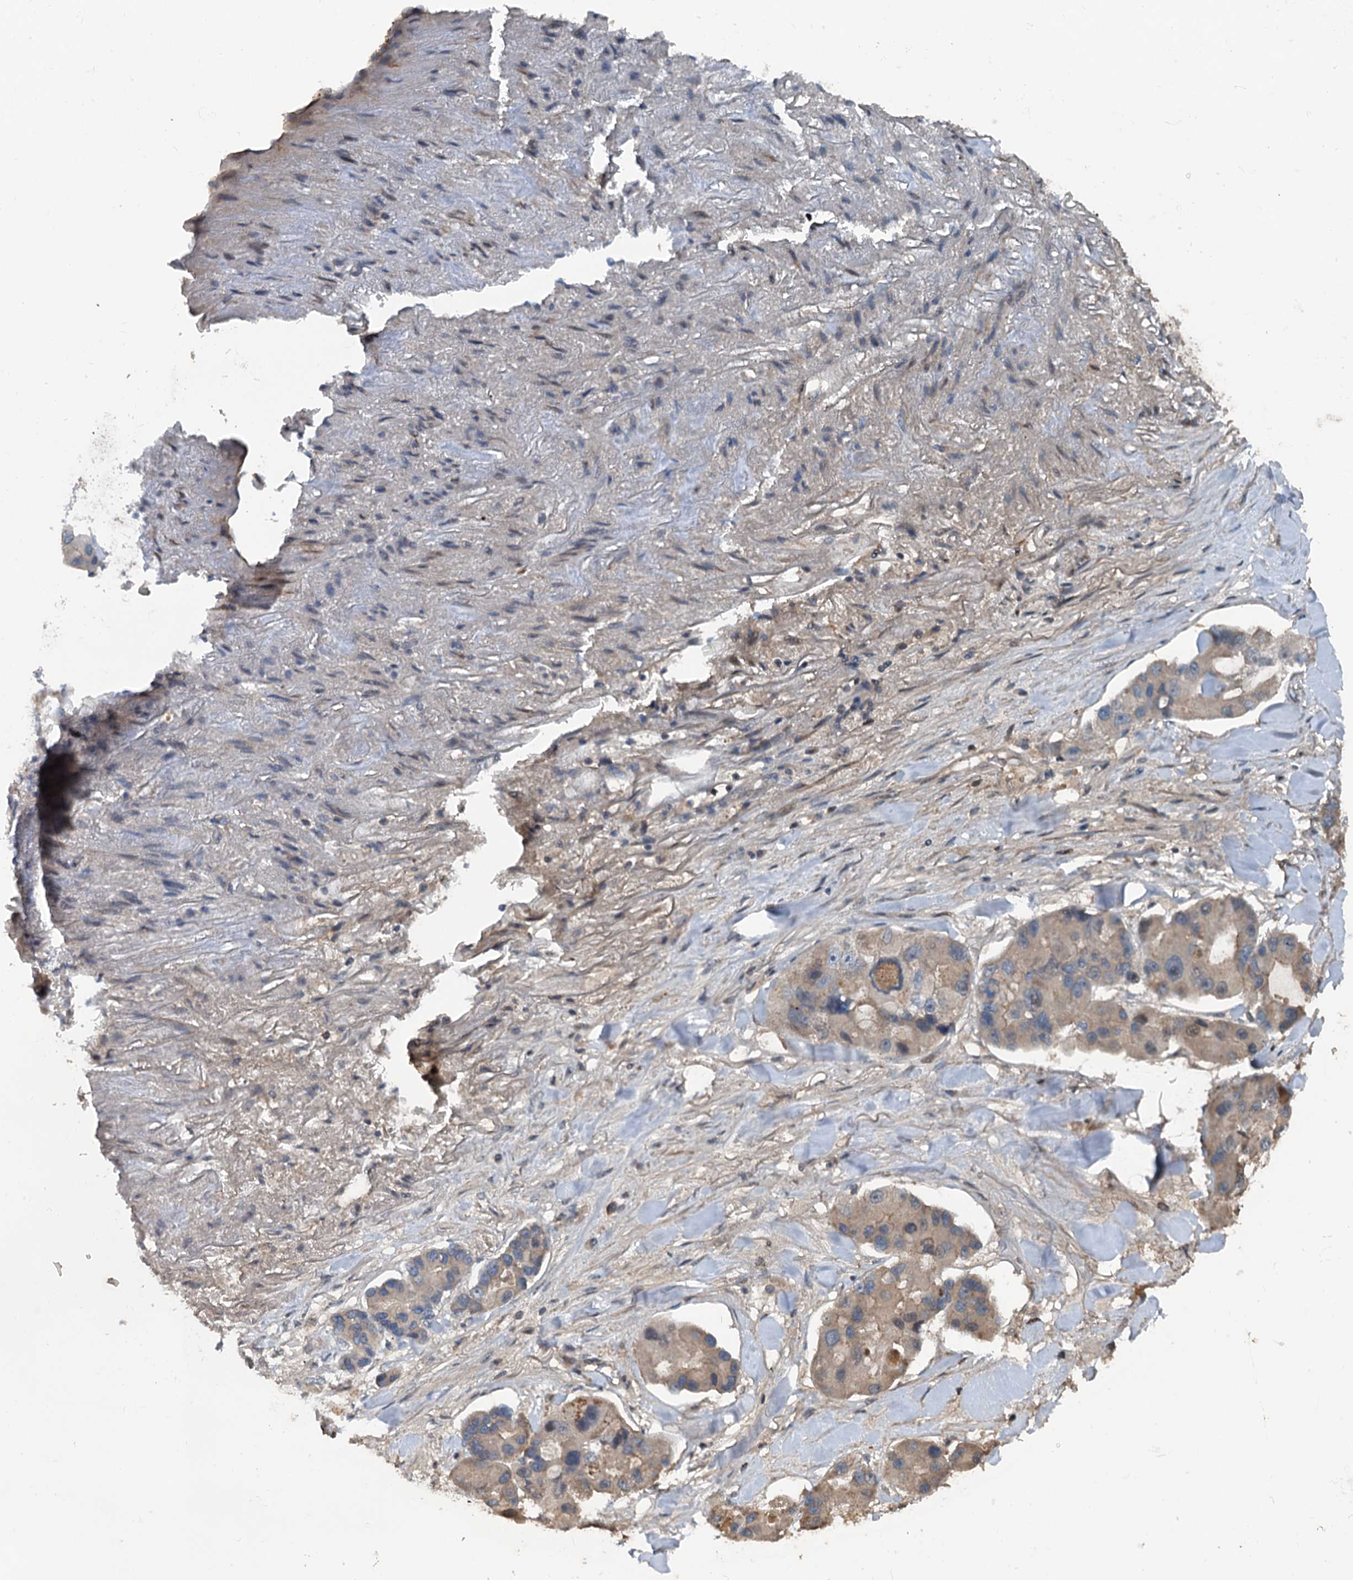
{"staining": {"intensity": "weak", "quantity": "<25%", "location": "cytoplasmic/membranous"}, "tissue": "lung cancer", "cell_type": "Tumor cells", "image_type": "cancer", "snomed": [{"axis": "morphology", "description": "Adenocarcinoma, NOS"}, {"axis": "topography", "description": "Lung"}], "caption": "There is no significant positivity in tumor cells of lung cancer. (Stains: DAB immunohistochemistry (IHC) with hematoxylin counter stain, Microscopy: brightfield microscopy at high magnification).", "gene": "TEDC1", "patient": {"sex": "female", "age": 54}}